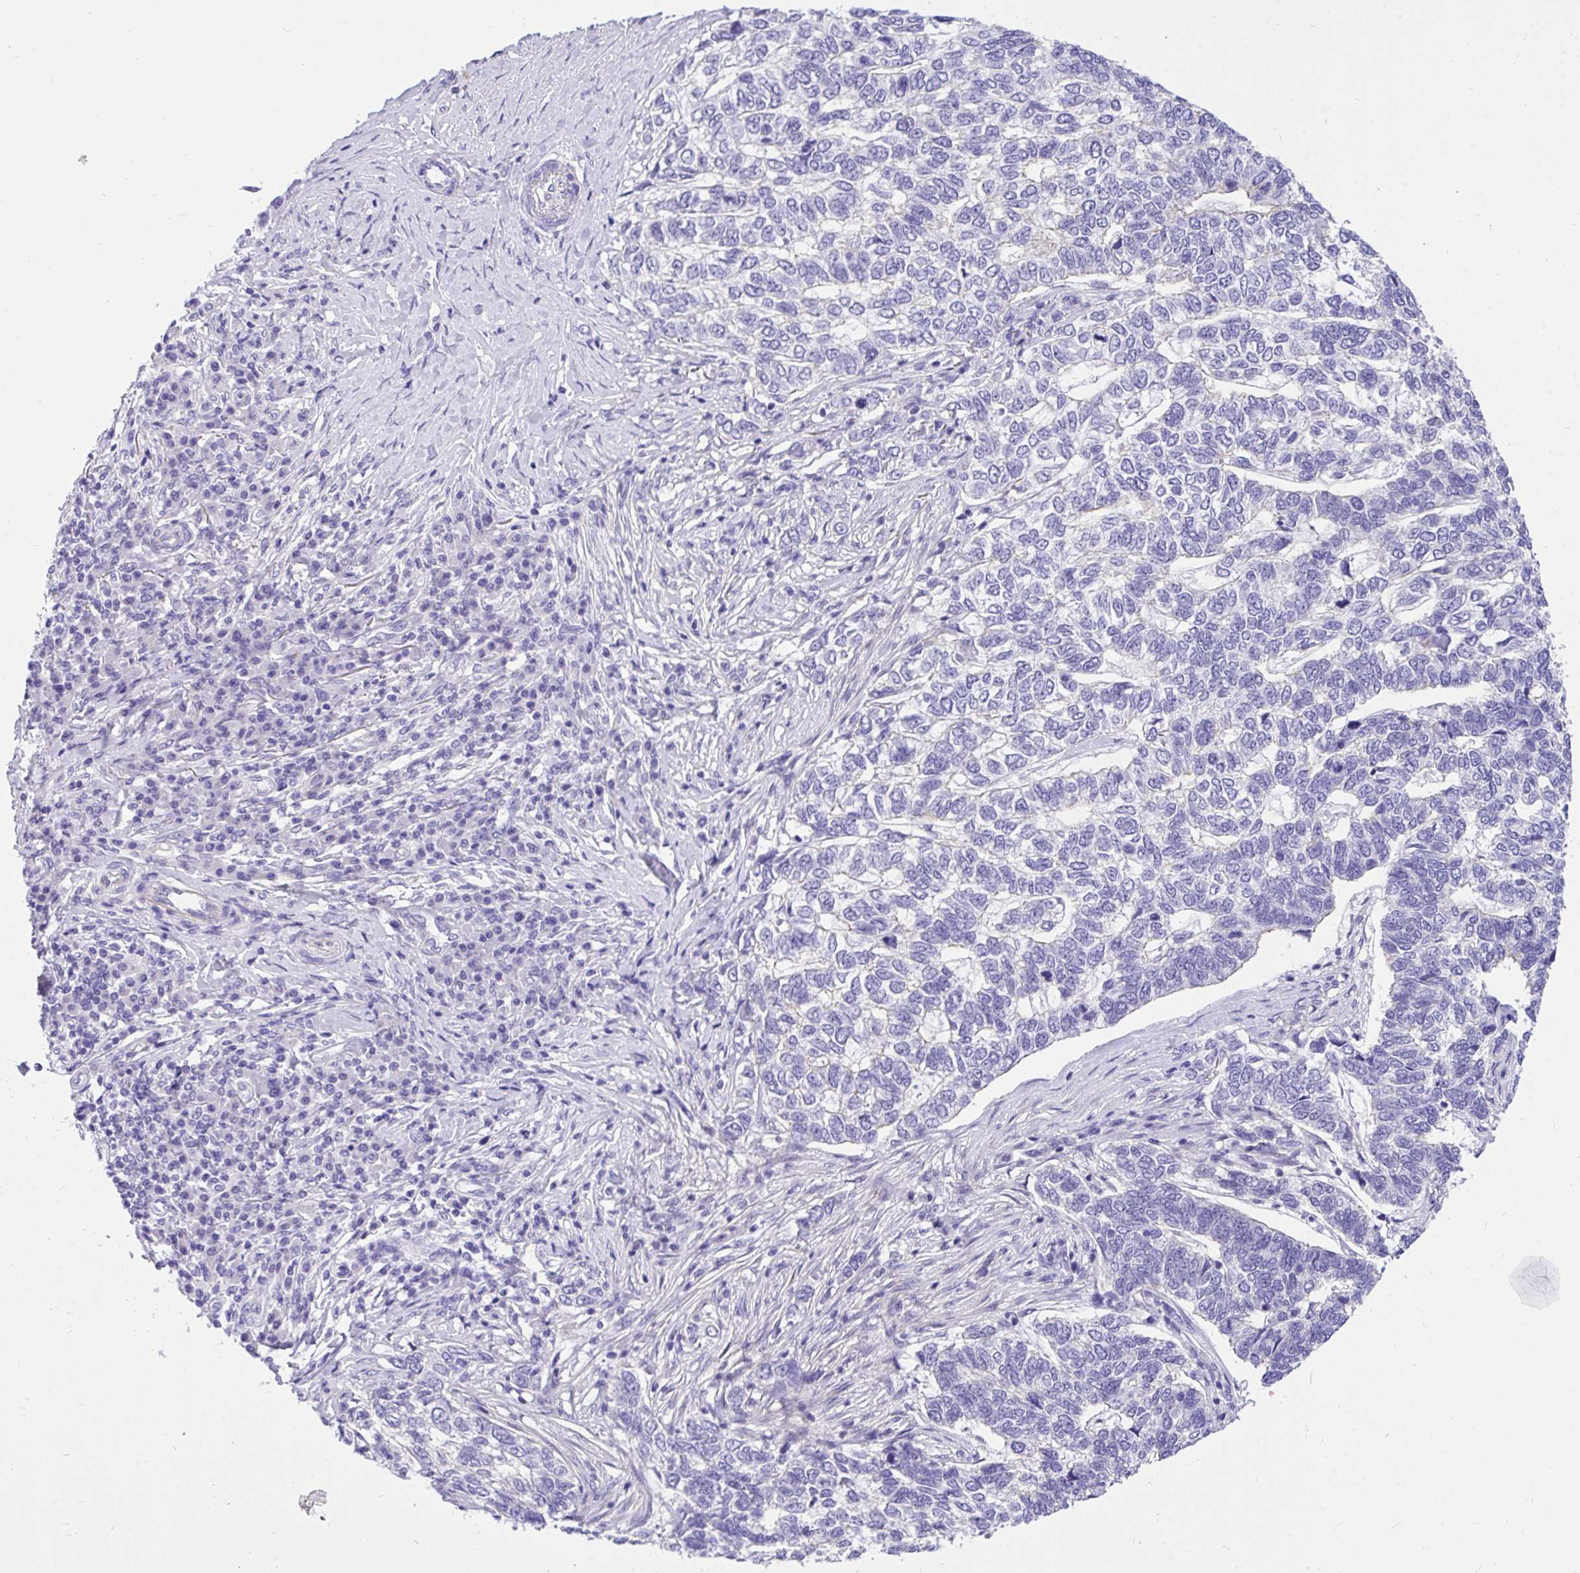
{"staining": {"intensity": "negative", "quantity": "none", "location": "none"}, "tissue": "skin cancer", "cell_type": "Tumor cells", "image_type": "cancer", "snomed": [{"axis": "morphology", "description": "Basal cell carcinoma"}, {"axis": "topography", "description": "Skin"}], "caption": "DAB (3,3'-diaminobenzidine) immunohistochemical staining of human skin cancer displays no significant expression in tumor cells.", "gene": "TLN2", "patient": {"sex": "female", "age": 65}}